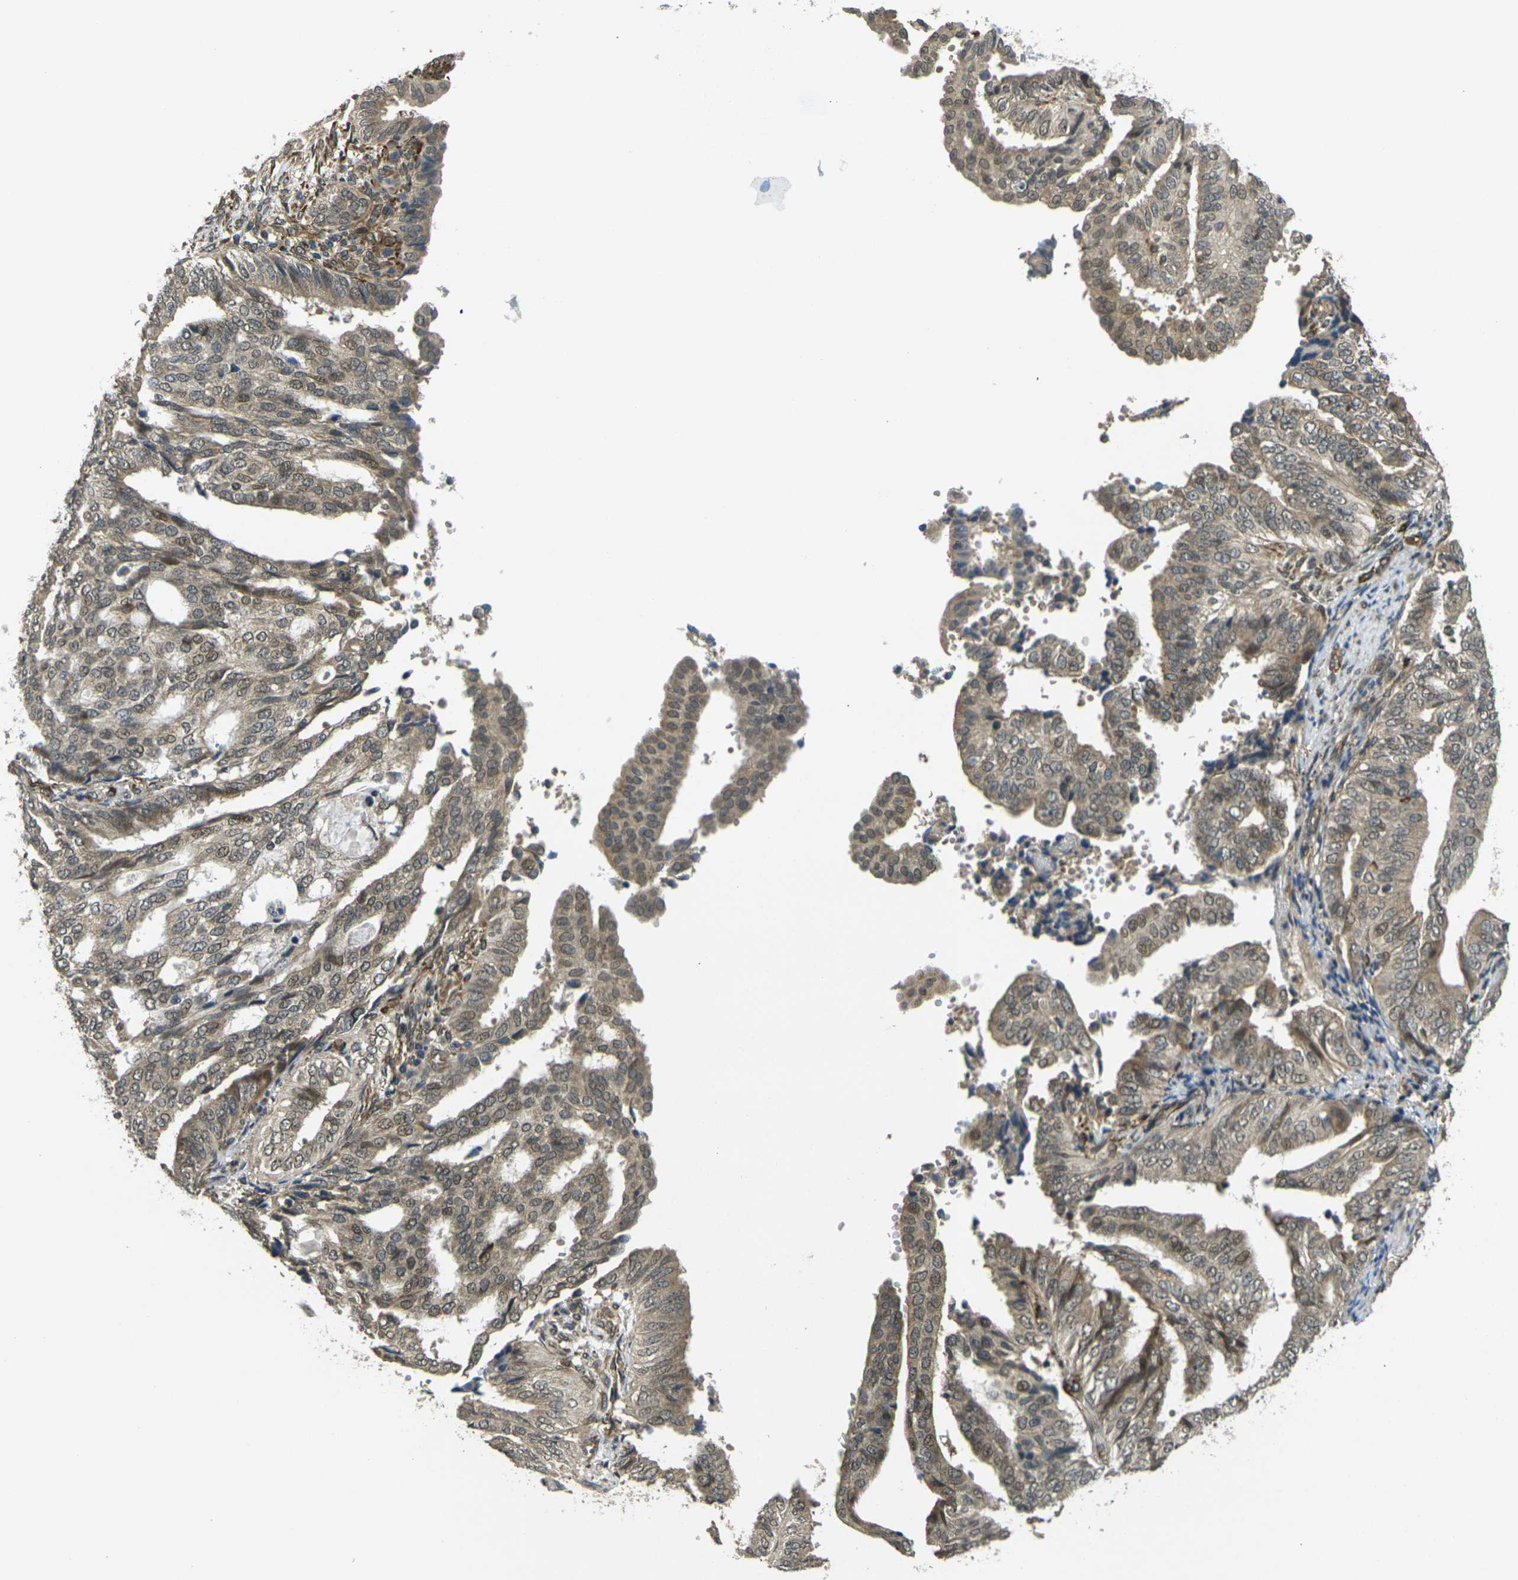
{"staining": {"intensity": "weak", "quantity": "<25%", "location": "cytoplasmic/membranous"}, "tissue": "endometrial cancer", "cell_type": "Tumor cells", "image_type": "cancer", "snomed": [{"axis": "morphology", "description": "Adenocarcinoma, NOS"}, {"axis": "topography", "description": "Endometrium"}], "caption": "Immunohistochemistry (IHC) image of human adenocarcinoma (endometrial) stained for a protein (brown), which demonstrates no positivity in tumor cells.", "gene": "FUT11", "patient": {"sex": "female", "age": 58}}